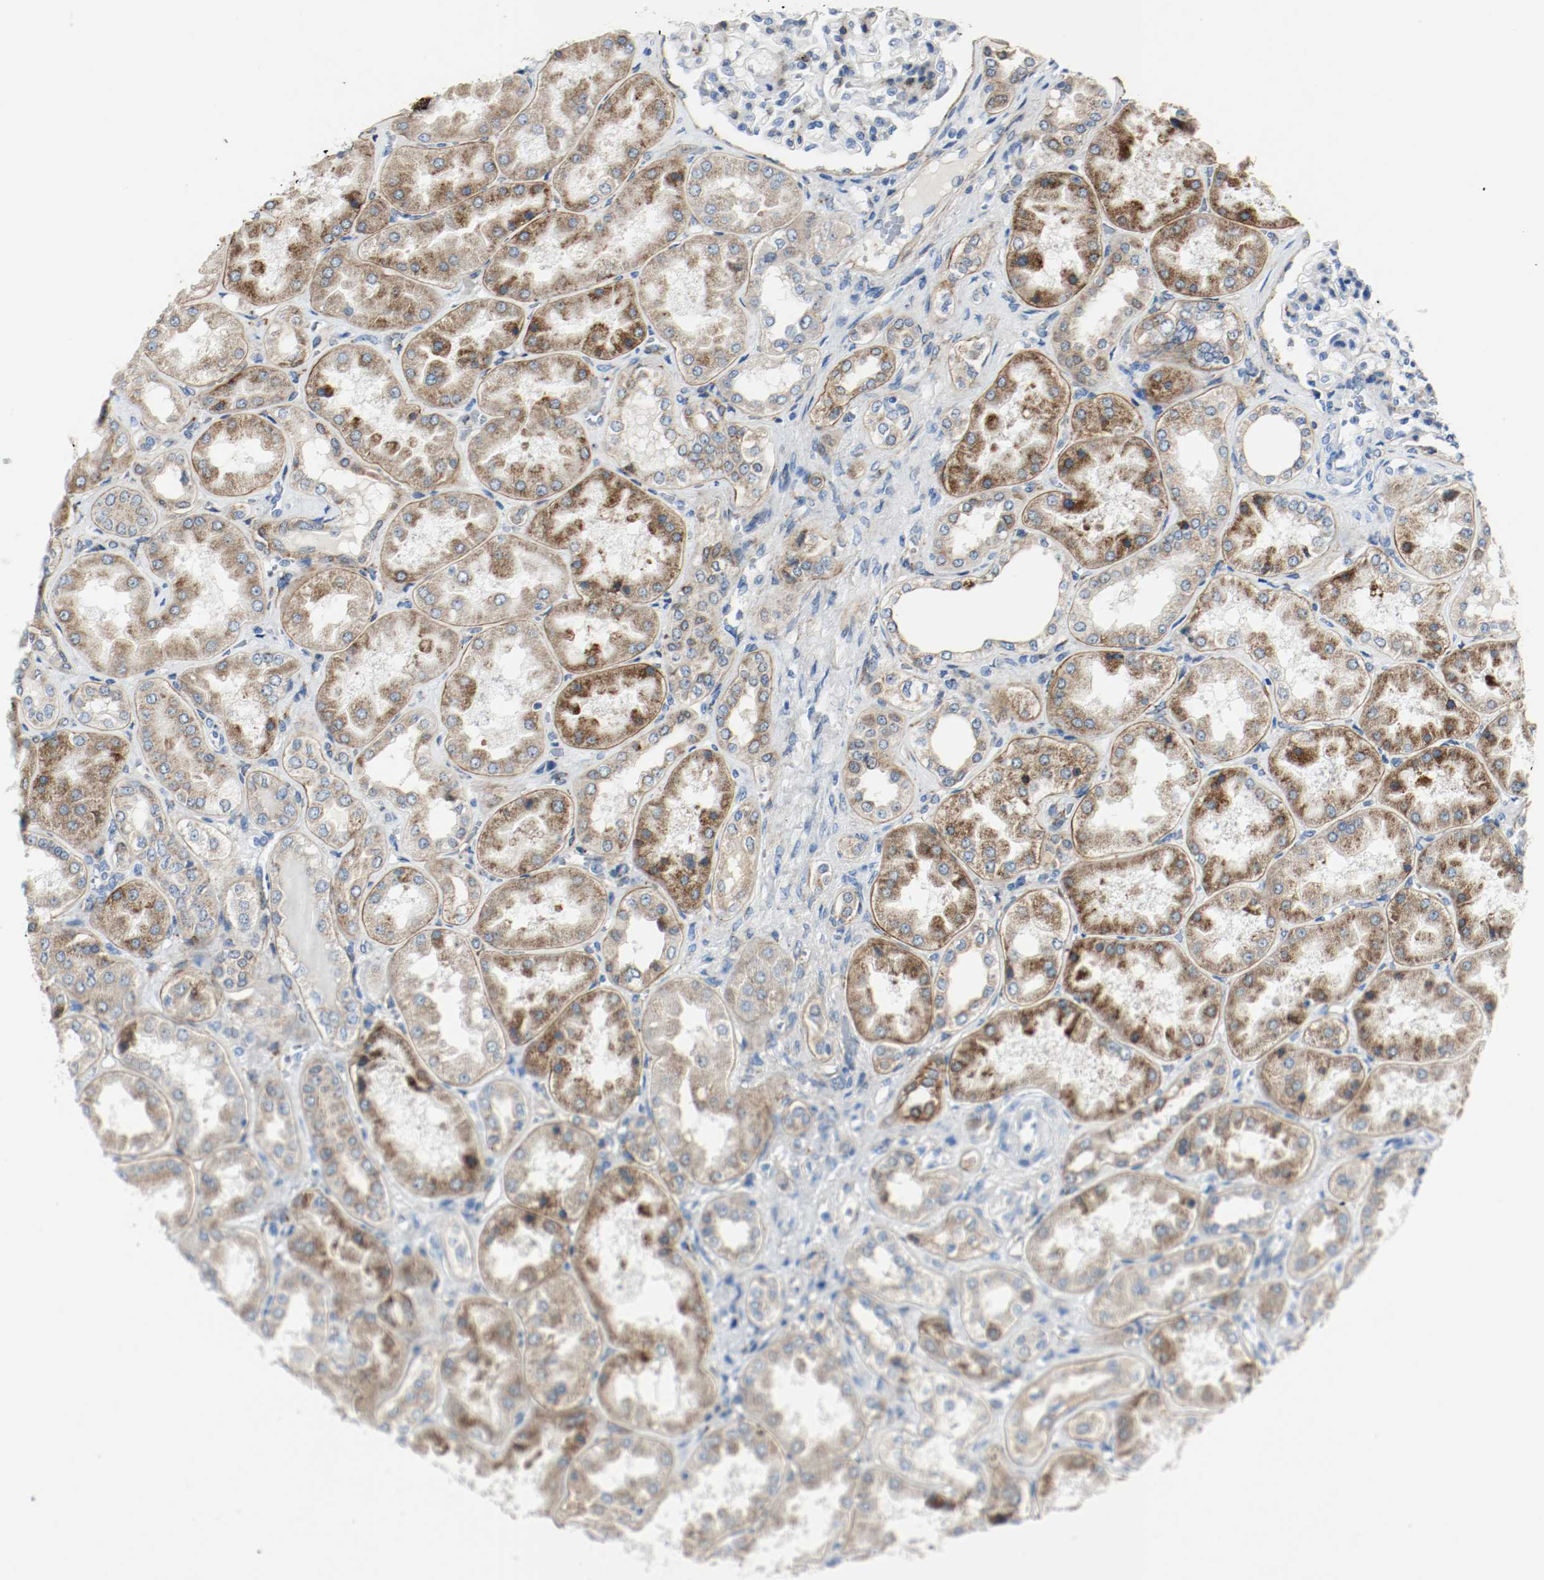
{"staining": {"intensity": "negative", "quantity": "none", "location": "none"}, "tissue": "kidney", "cell_type": "Cells in glomeruli", "image_type": "normal", "snomed": [{"axis": "morphology", "description": "Normal tissue, NOS"}, {"axis": "topography", "description": "Kidney"}], "caption": "Micrograph shows no protein expression in cells in glomeruli of unremarkable kidney. (DAB immunohistochemistry (IHC) with hematoxylin counter stain).", "gene": "LAMB1", "patient": {"sex": "female", "age": 56}}